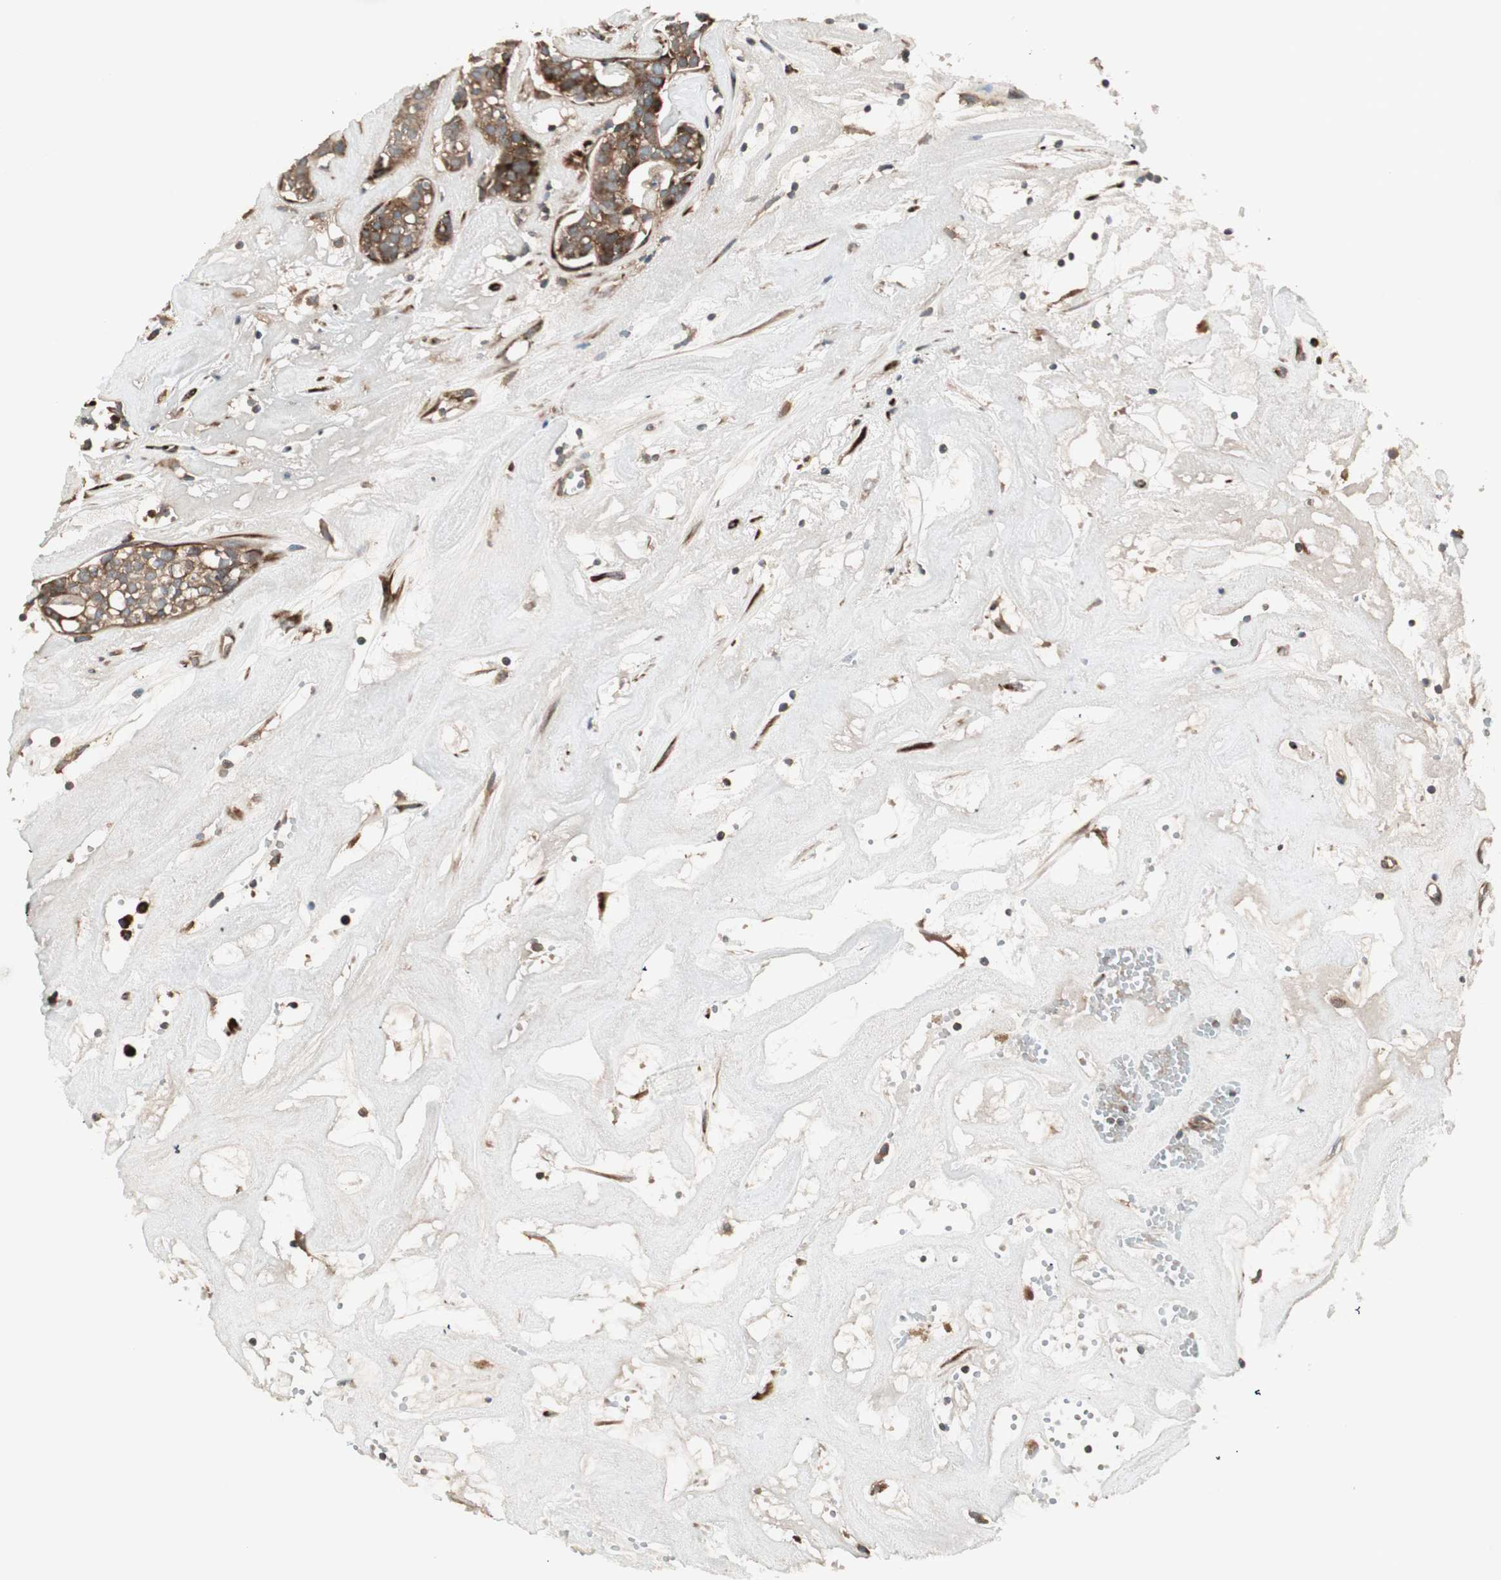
{"staining": {"intensity": "moderate", "quantity": ">75%", "location": "cytoplasmic/membranous"}, "tissue": "head and neck cancer", "cell_type": "Tumor cells", "image_type": "cancer", "snomed": [{"axis": "morphology", "description": "Adenocarcinoma, NOS"}, {"axis": "topography", "description": "Salivary gland"}, {"axis": "topography", "description": "Head-Neck"}], "caption": "This photomicrograph shows head and neck cancer stained with immunohistochemistry (IHC) to label a protein in brown. The cytoplasmic/membranous of tumor cells show moderate positivity for the protein. Nuclei are counter-stained blue.", "gene": "PPP2R5E", "patient": {"sex": "female", "age": 65}}